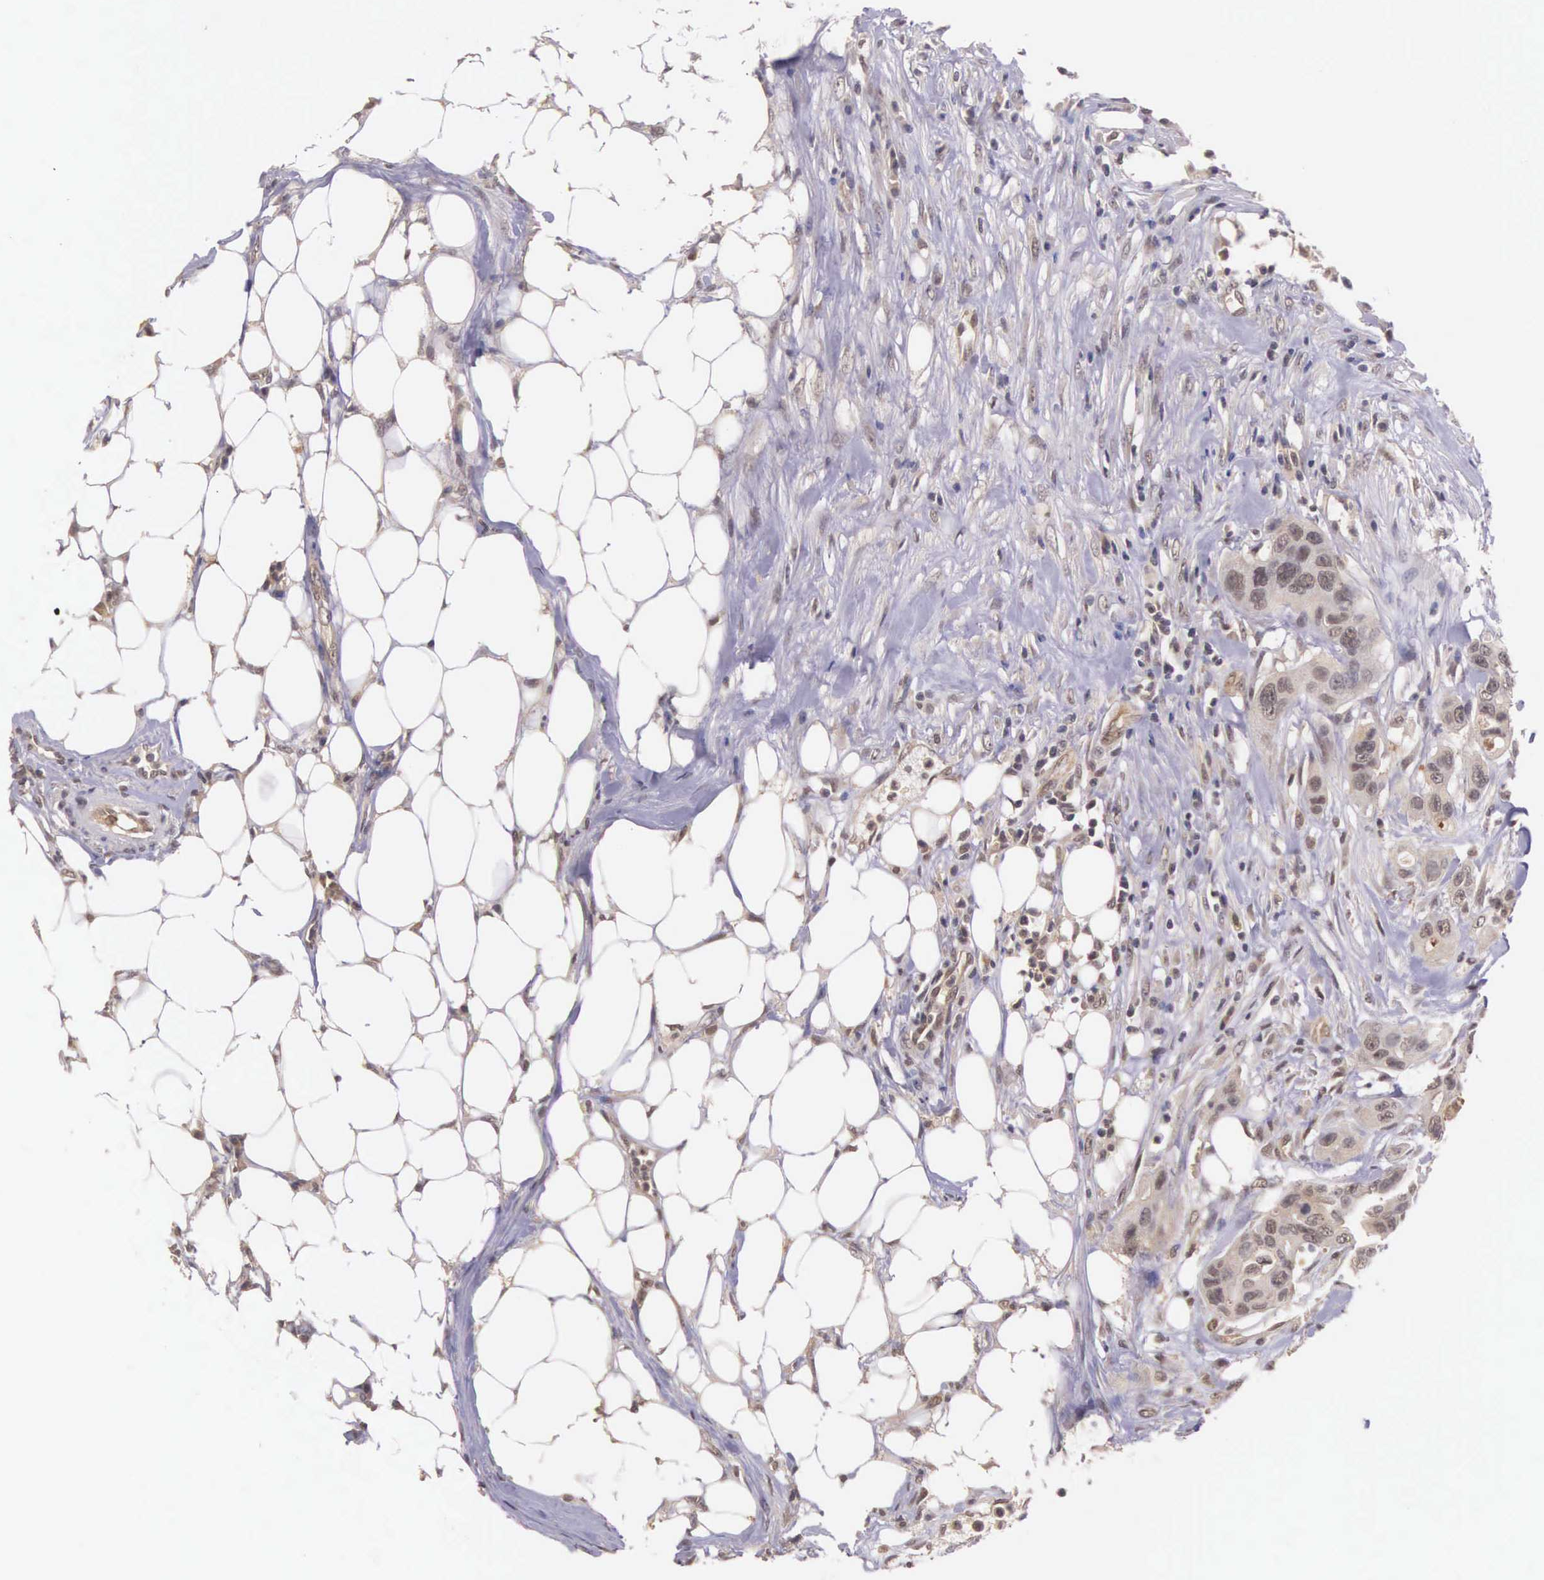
{"staining": {"intensity": "moderate", "quantity": ">75%", "location": "cytoplasmic/membranous"}, "tissue": "colorectal cancer", "cell_type": "Tumor cells", "image_type": "cancer", "snomed": [{"axis": "morphology", "description": "Adenocarcinoma, NOS"}, {"axis": "topography", "description": "Colon"}], "caption": "Colorectal adenocarcinoma was stained to show a protein in brown. There is medium levels of moderate cytoplasmic/membranous expression in approximately >75% of tumor cells. (DAB (3,3'-diaminobenzidine) IHC, brown staining for protein, blue staining for nuclei).", "gene": "VASH1", "patient": {"sex": "female", "age": 70}}